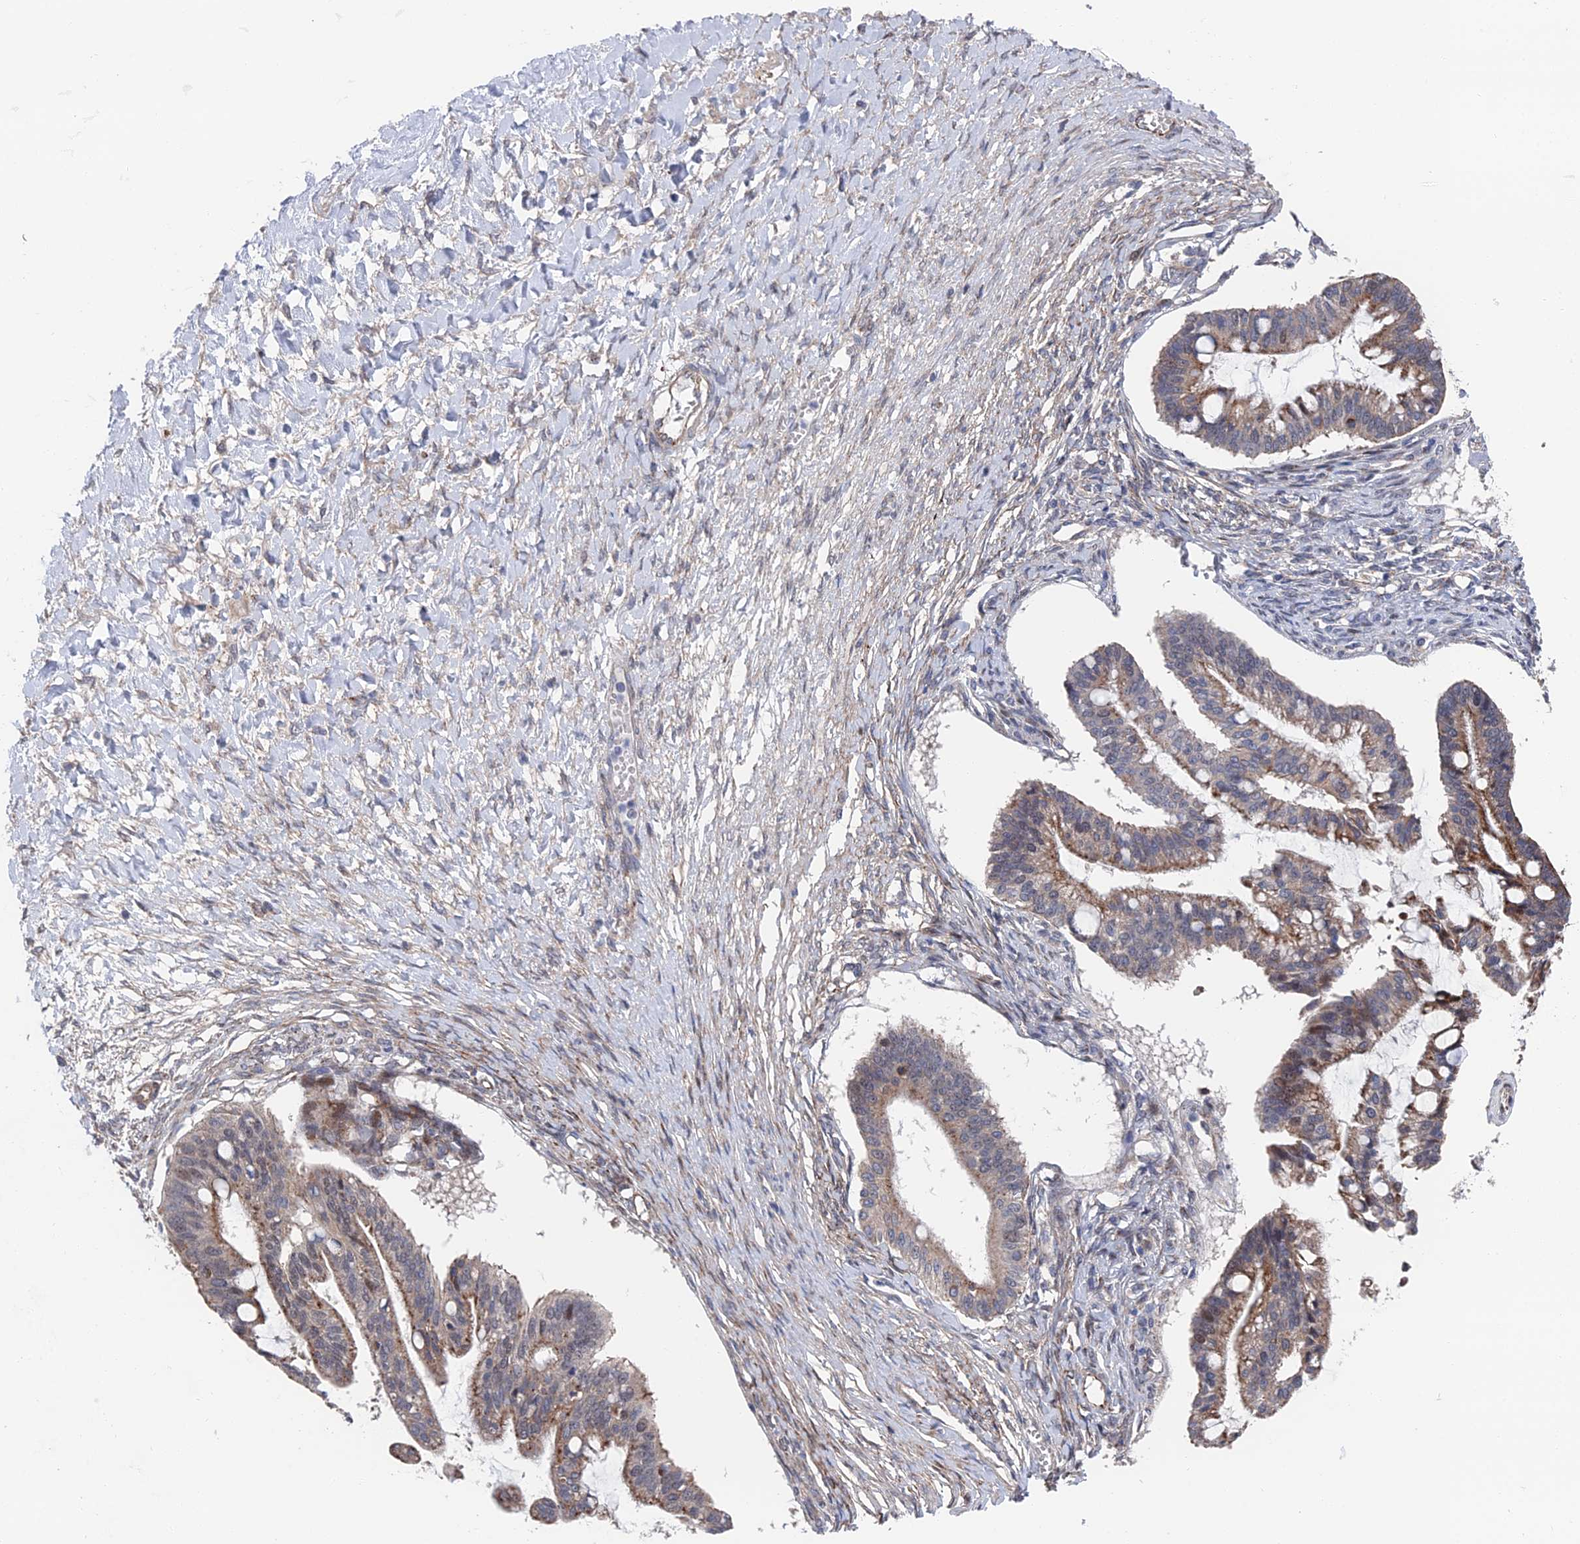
{"staining": {"intensity": "moderate", "quantity": "<25%", "location": "cytoplasmic/membranous"}, "tissue": "ovarian cancer", "cell_type": "Tumor cells", "image_type": "cancer", "snomed": [{"axis": "morphology", "description": "Cystadenocarcinoma, mucinous, NOS"}, {"axis": "topography", "description": "Ovary"}], "caption": "Human ovarian cancer (mucinous cystadenocarcinoma) stained with a protein marker exhibits moderate staining in tumor cells.", "gene": "GTF2IRD1", "patient": {"sex": "female", "age": 73}}